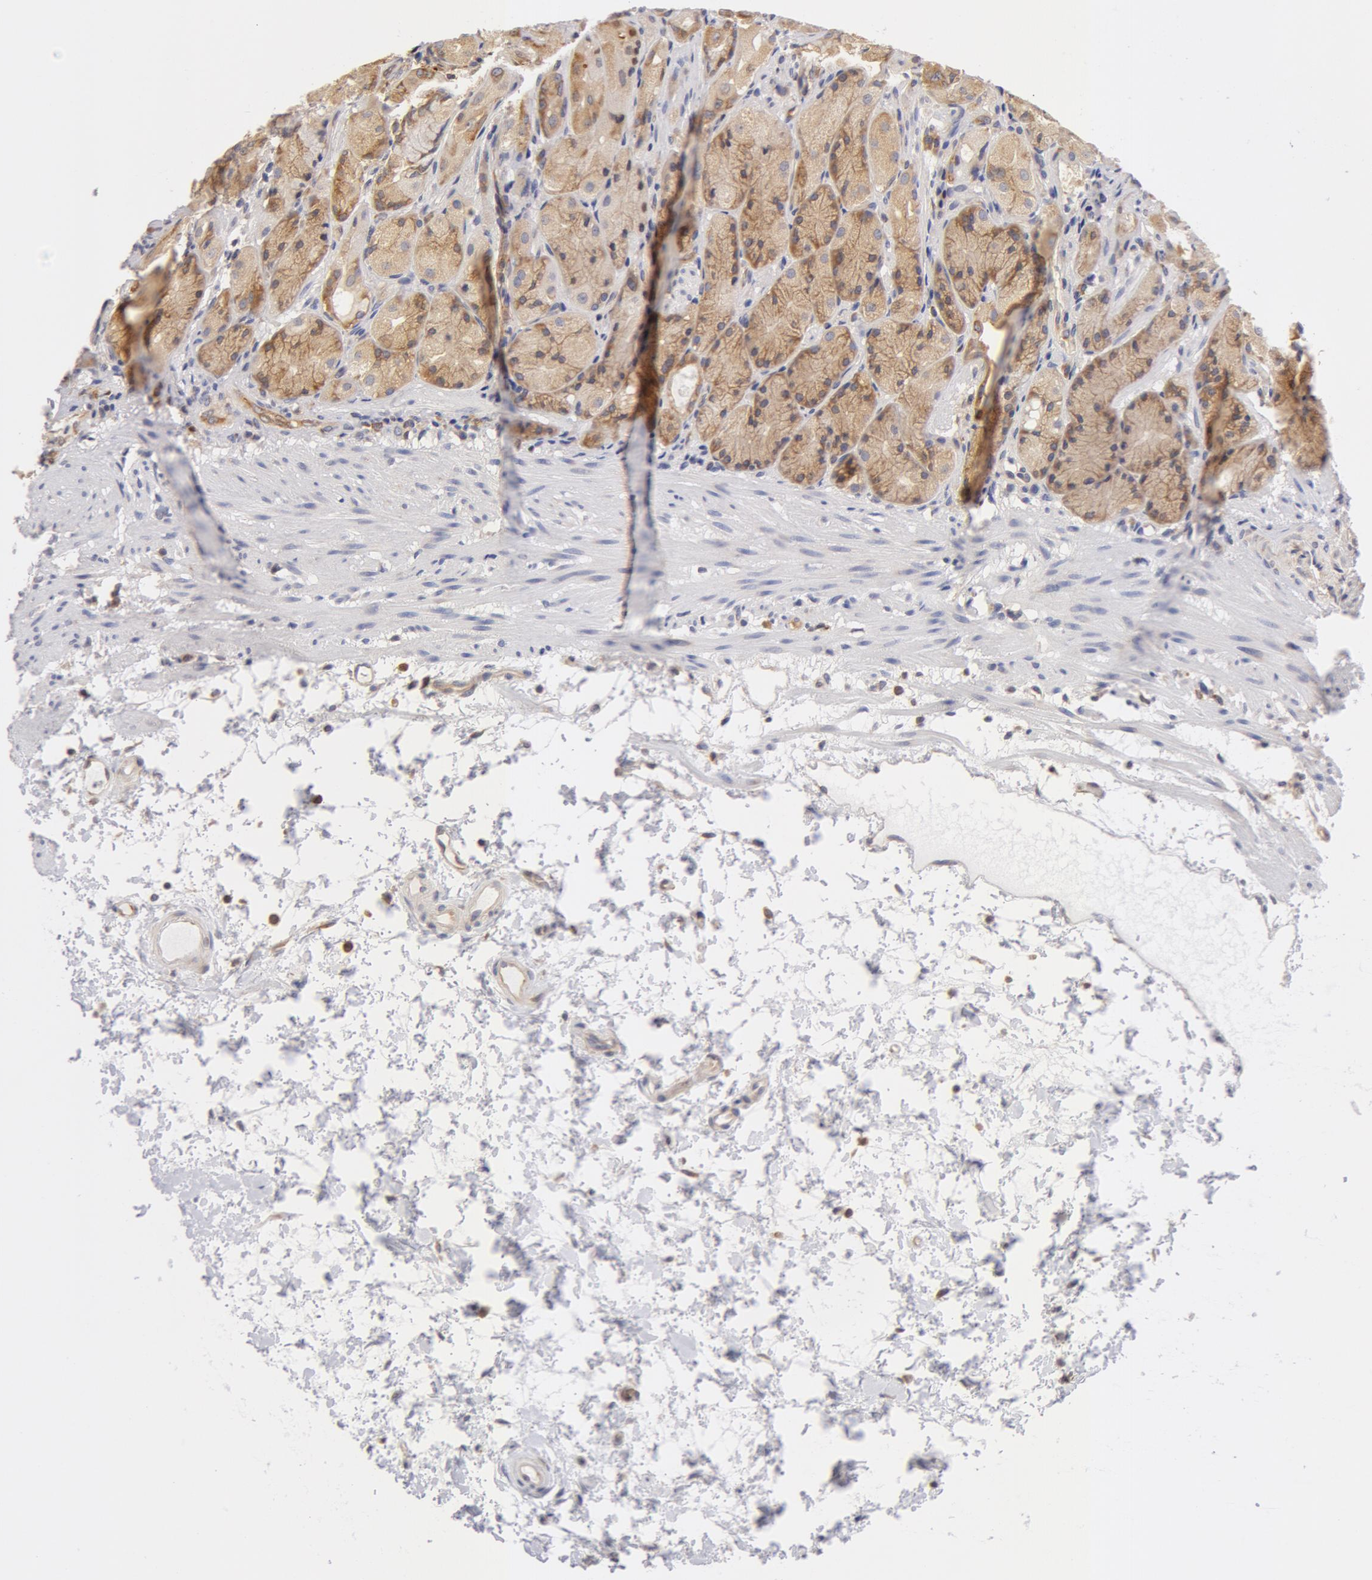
{"staining": {"intensity": "moderate", "quantity": "25%-75%", "location": "cytoplasmic/membranous"}, "tissue": "stomach", "cell_type": "Glandular cells", "image_type": "normal", "snomed": [{"axis": "morphology", "description": "Normal tissue, NOS"}, {"axis": "topography", "description": "Stomach, upper"}], "caption": "The histopathology image reveals a brown stain indicating the presence of a protein in the cytoplasmic/membranous of glandular cells in stomach. (DAB (3,3'-diaminobenzidine) IHC with brightfield microscopy, high magnification).", "gene": "DDX3X", "patient": {"sex": "female", "age": 75}}